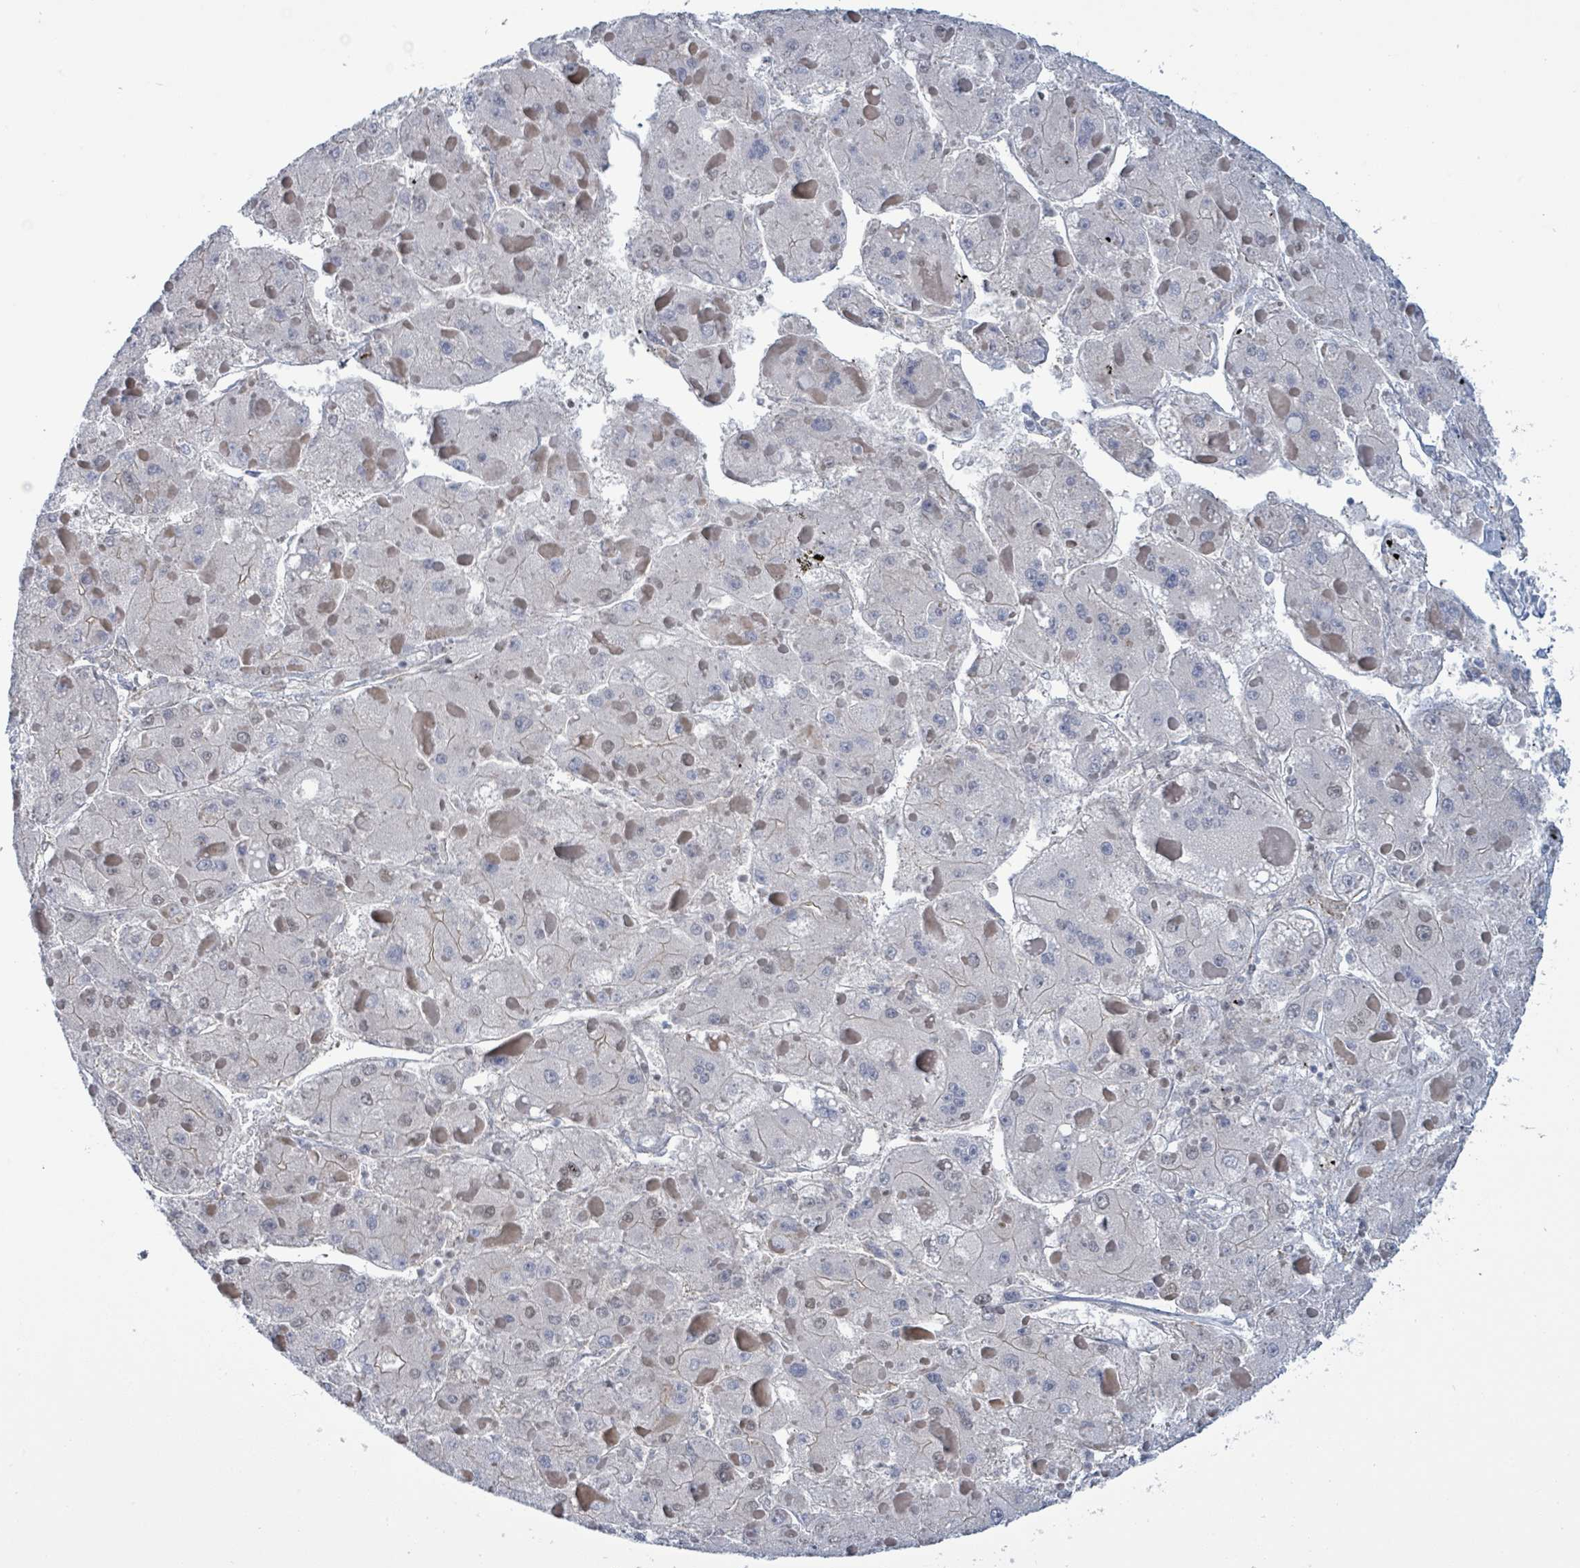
{"staining": {"intensity": "negative", "quantity": "none", "location": "none"}, "tissue": "liver cancer", "cell_type": "Tumor cells", "image_type": "cancer", "snomed": [{"axis": "morphology", "description": "Carcinoma, Hepatocellular, NOS"}, {"axis": "topography", "description": "Liver"}], "caption": "Protein analysis of liver hepatocellular carcinoma reveals no significant positivity in tumor cells.", "gene": "DMRTC1B", "patient": {"sex": "female", "age": 73}}